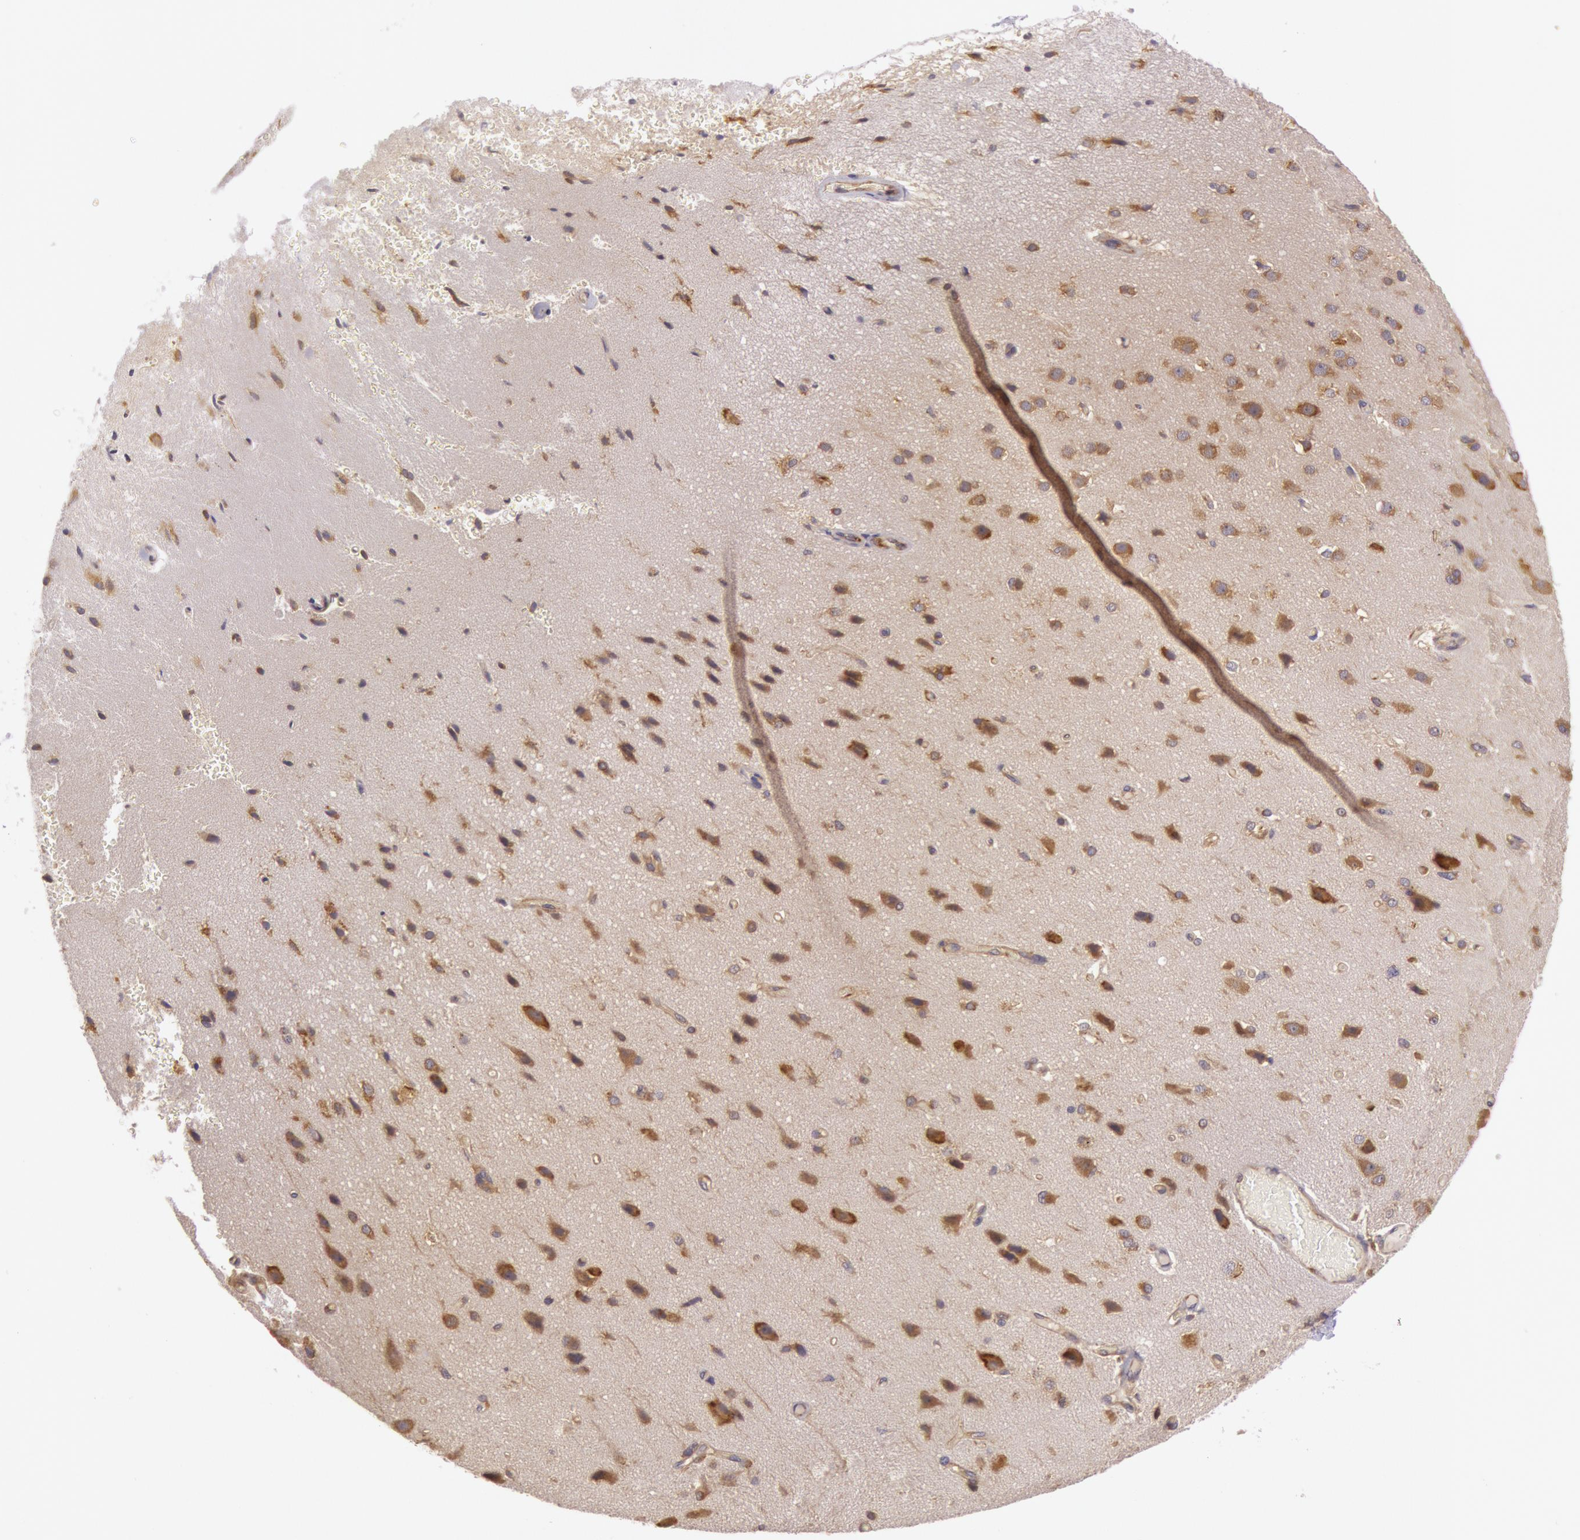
{"staining": {"intensity": "moderate", "quantity": ">75%", "location": "cytoplasmic/membranous"}, "tissue": "cerebral cortex", "cell_type": "Endothelial cells", "image_type": "normal", "snomed": [{"axis": "morphology", "description": "Normal tissue, NOS"}, {"axis": "morphology", "description": "Glioma, malignant, High grade"}, {"axis": "topography", "description": "Cerebral cortex"}], "caption": "Immunohistochemistry of unremarkable cerebral cortex displays medium levels of moderate cytoplasmic/membranous expression in about >75% of endothelial cells.", "gene": "CHUK", "patient": {"sex": "male", "age": 77}}